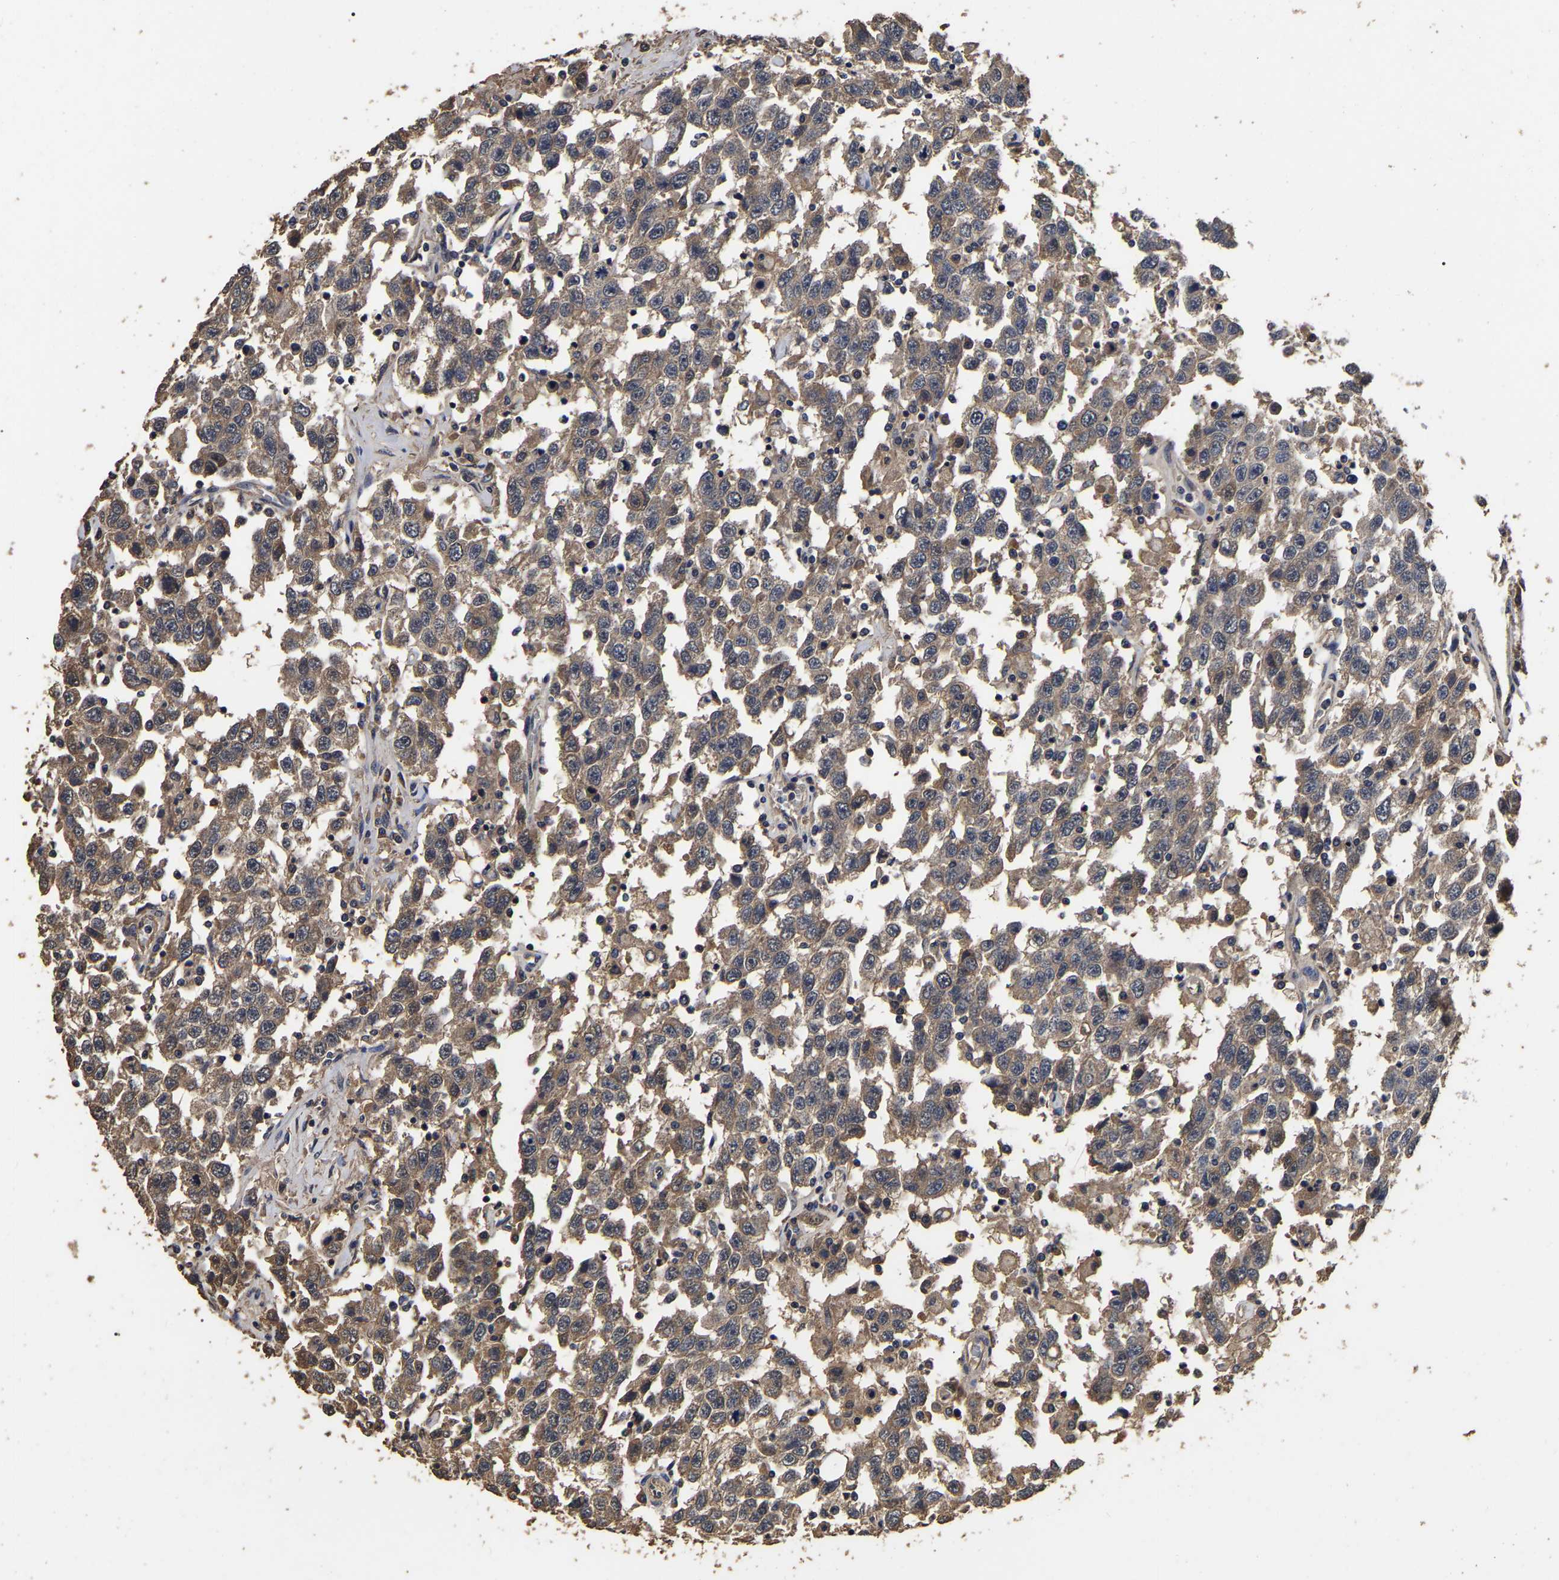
{"staining": {"intensity": "moderate", "quantity": ">75%", "location": "cytoplasmic/membranous"}, "tissue": "testis cancer", "cell_type": "Tumor cells", "image_type": "cancer", "snomed": [{"axis": "morphology", "description": "Seminoma, NOS"}, {"axis": "topography", "description": "Testis"}], "caption": "Immunohistochemistry image of neoplastic tissue: human seminoma (testis) stained using immunohistochemistry demonstrates medium levels of moderate protein expression localized specifically in the cytoplasmic/membranous of tumor cells, appearing as a cytoplasmic/membranous brown color.", "gene": "STK32C", "patient": {"sex": "male", "age": 41}}